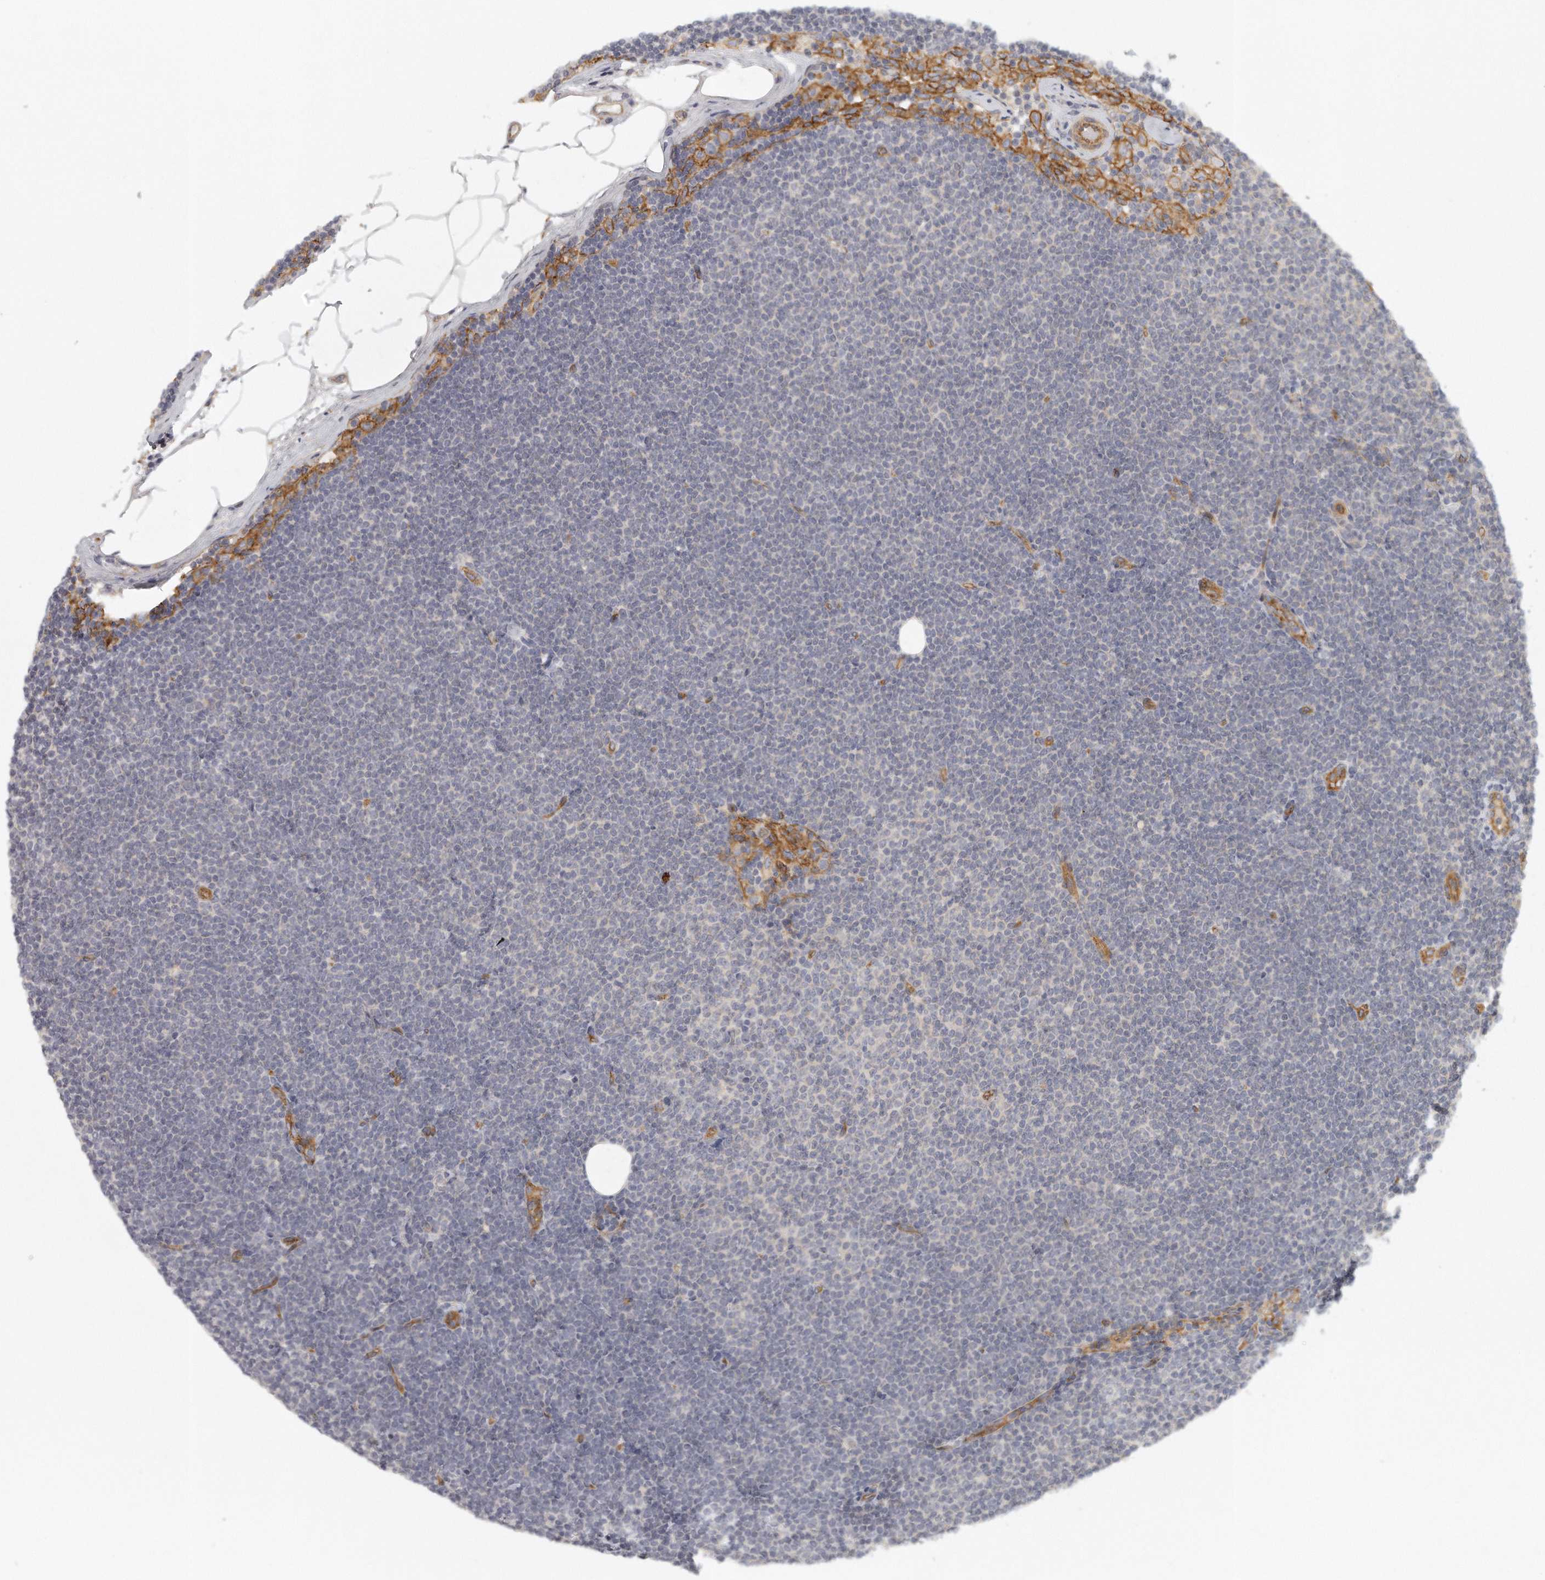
{"staining": {"intensity": "negative", "quantity": "none", "location": "none"}, "tissue": "lymphoma", "cell_type": "Tumor cells", "image_type": "cancer", "snomed": [{"axis": "morphology", "description": "Malignant lymphoma, non-Hodgkin's type, Low grade"}, {"axis": "topography", "description": "Lymph node"}], "caption": "Immunohistochemistry (IHC) photomicrograph of neoplastic tissue: low-grade malignant lymphoma, non-Hodgkin's type stained with DAB (3,3'-diaminobenzidine) demonstrates no significant protein staining in tumor cells.", "gene": "MTERF4", "patient": {"sex": "female", "age": 53}}